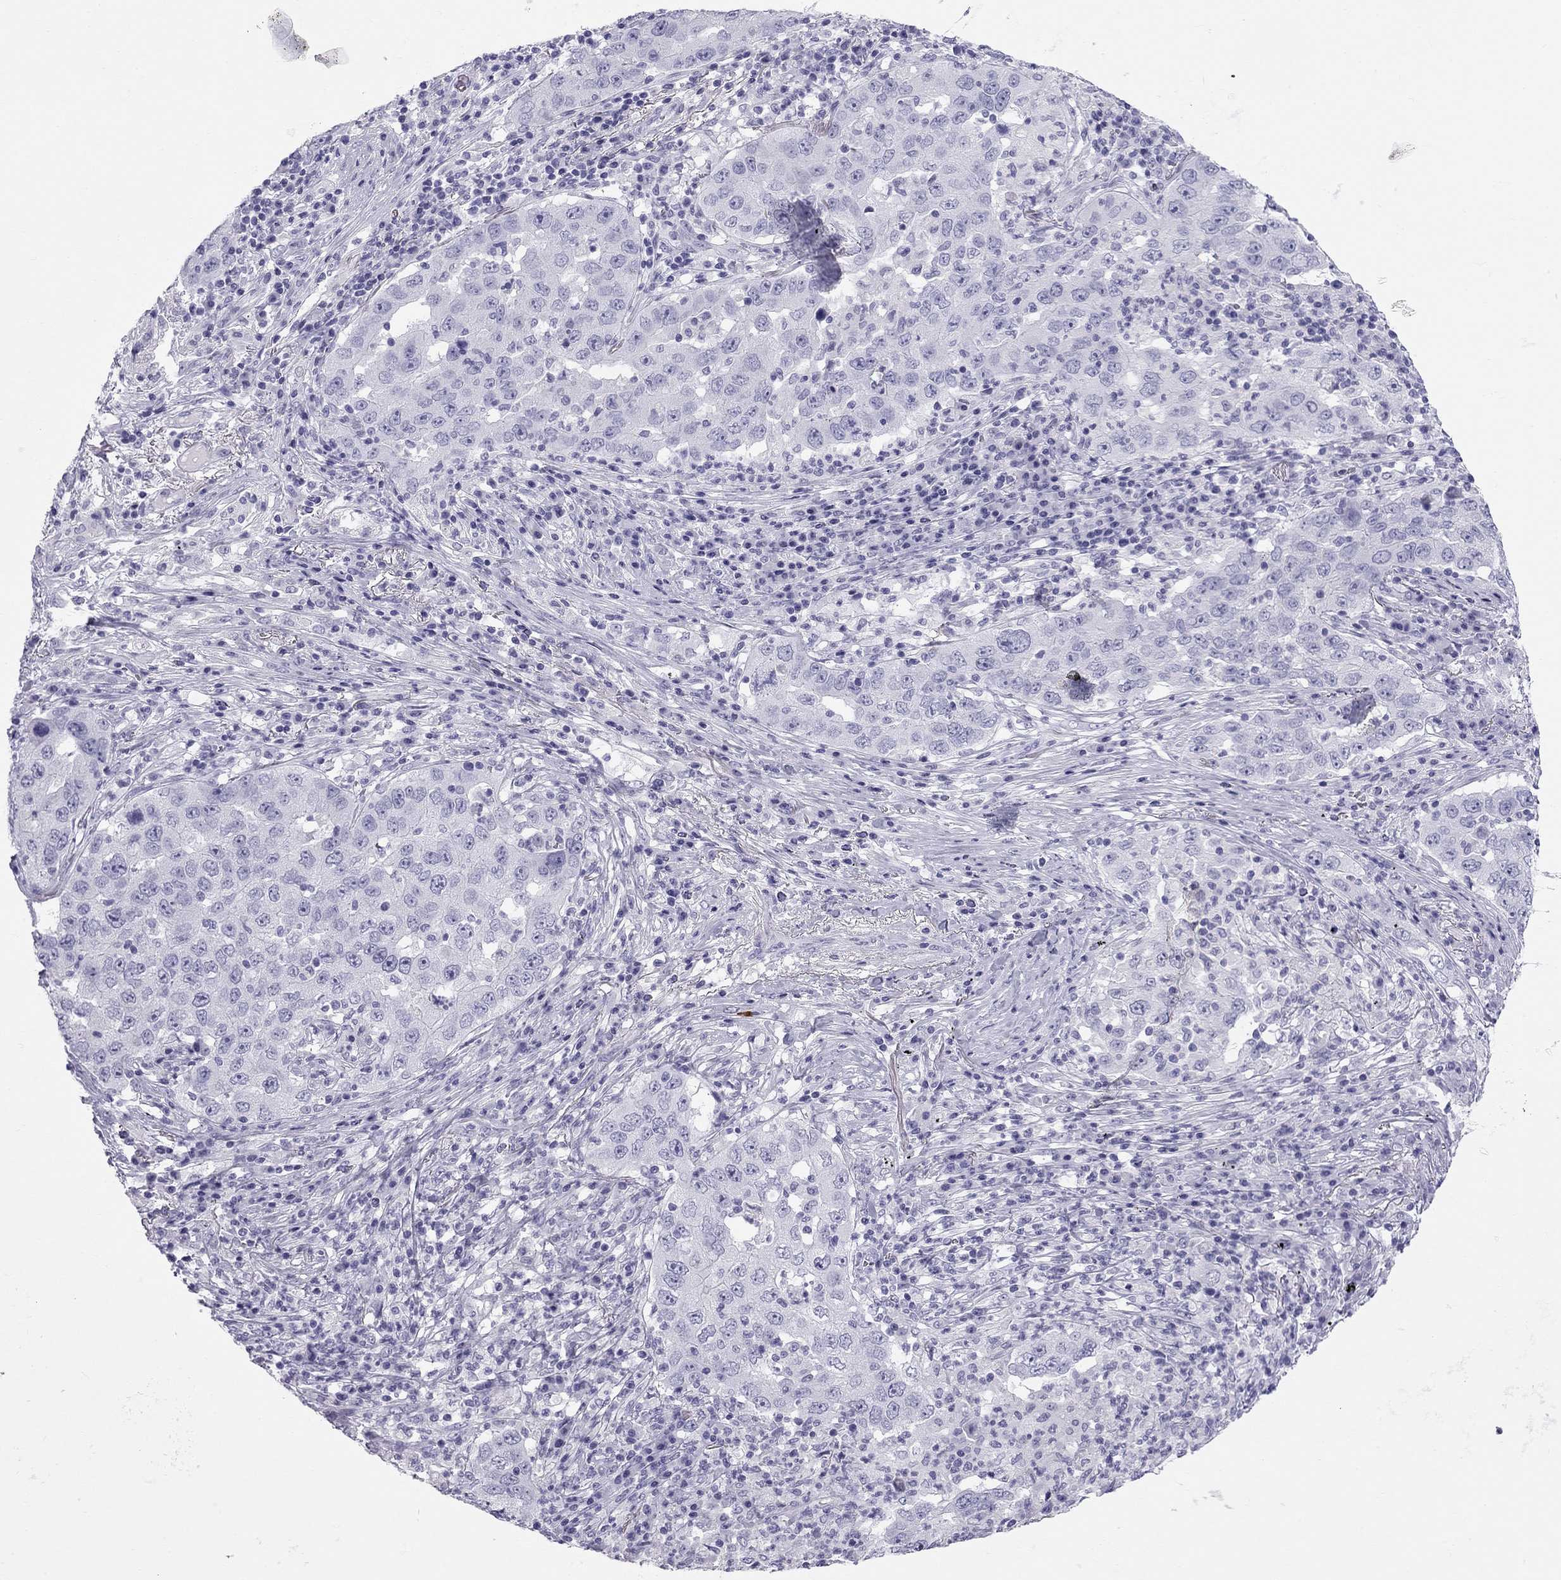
{"staining": {"intensity": "negative", "quantity": "none", "location": "none"}, "tissue": "lung cancer", "cell_type": "Tumor cells", "image_type": "cancer", "snomed": [{"axis": "morphology", "description": "Adenocarcinoma, NOS"}, {"axis": "topography", "description": "Lung"}], "caption": "Immunohistochemistry image of neoplastic tissue: lung adenocarcinoma stained with DAB (3,3'-diaminobenzidine) demonstrates no significant protein expression in tumor cells.", "gene": "TRPM3", "patient": {"sex": "male", "age": 73}}